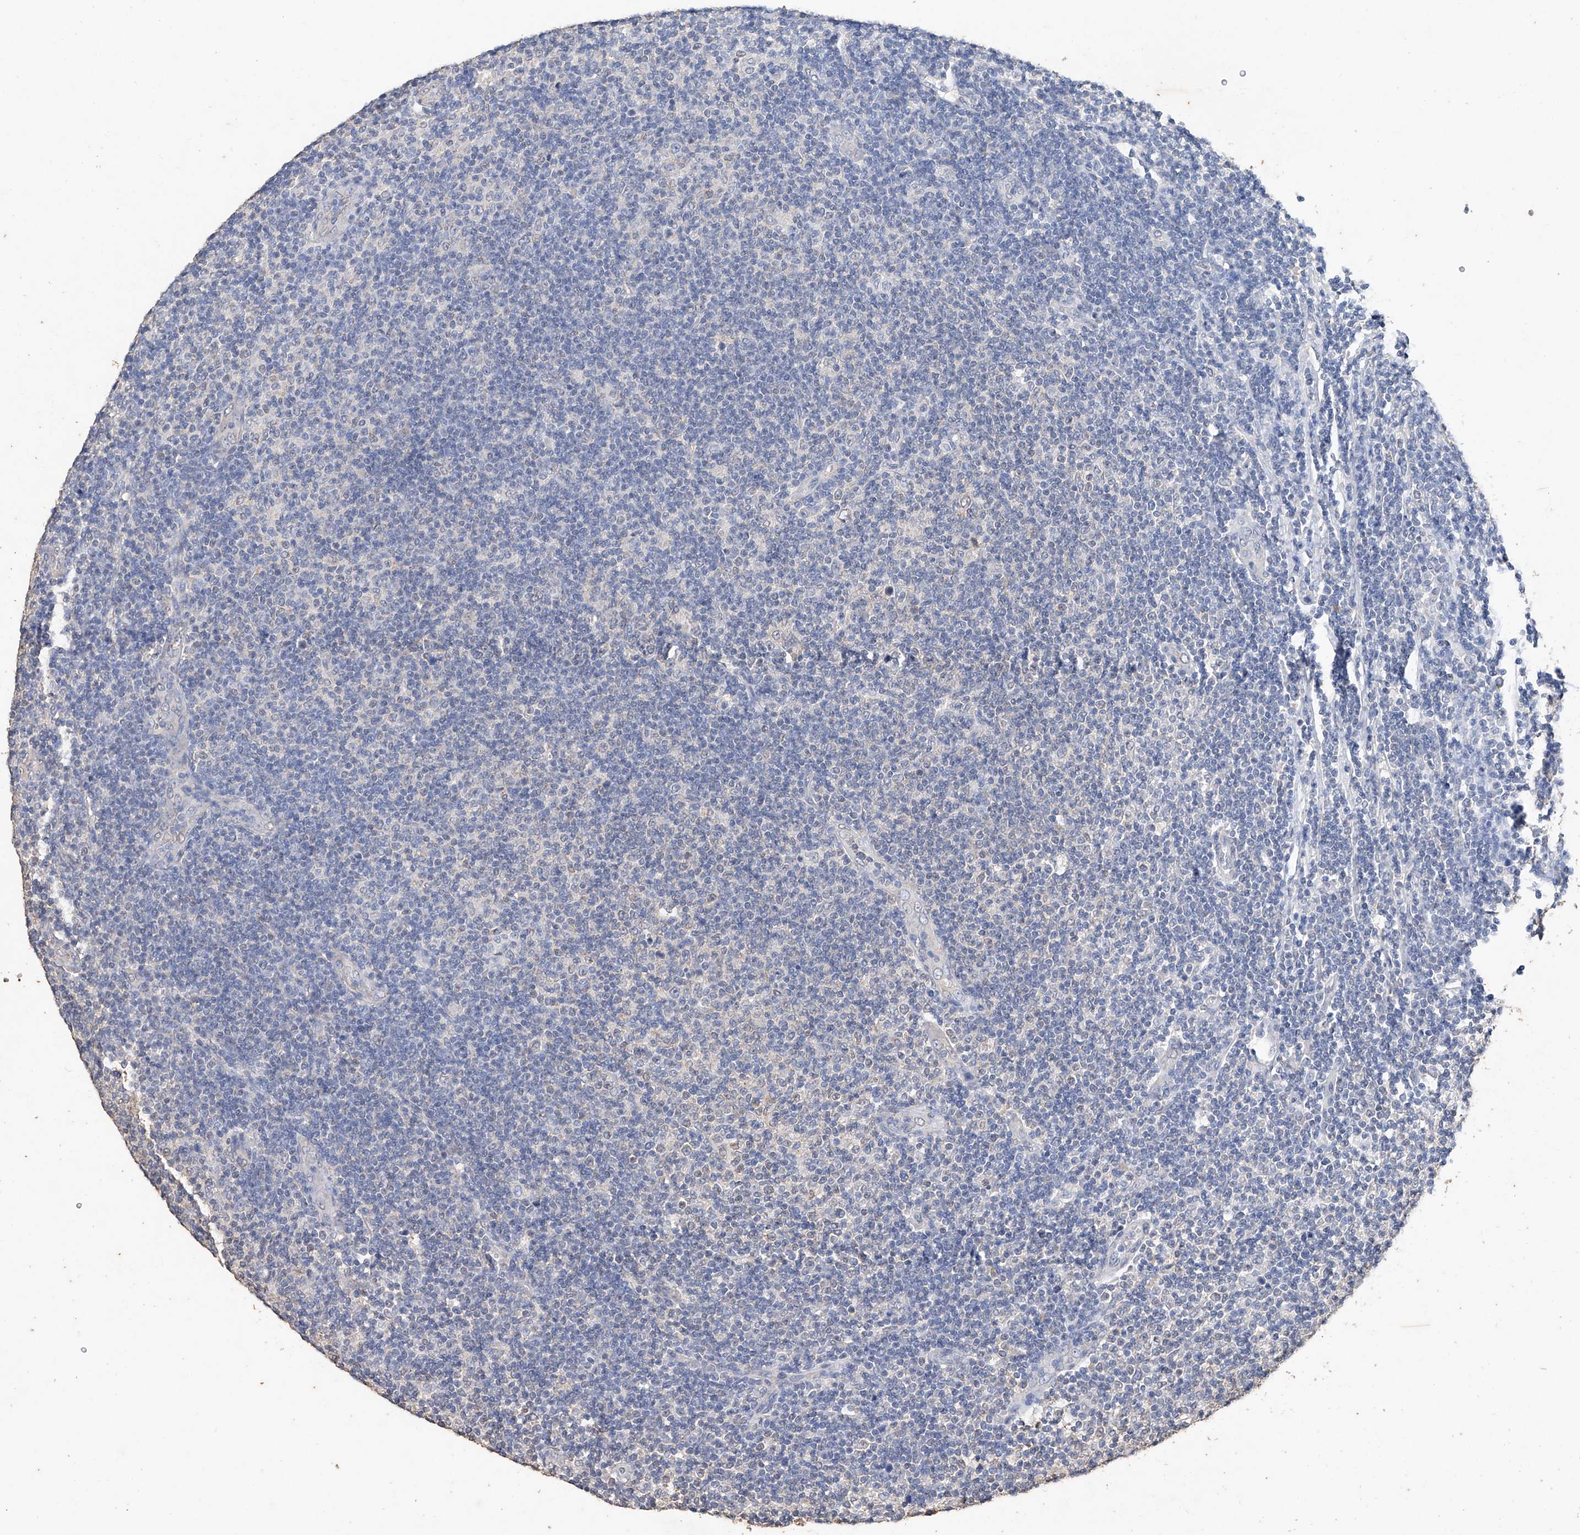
{"staining": {"intensity": "negative", "quantity": "none", "location": "none"}, "tissue": "lymphoma", "cell_type": "Tumor cells", "image_type": "cancer", "snomed": [{"axis": "morphology", "description": "Malignant lymphoma, non-Hodgkin's type, Low grade"}, {"axis": "topography", "description": "Lymph node"}], "caption": "Immunohistochemistry (IHC) image of lymphoma stained for a protein (brown), which shows no positivity in tumor cells.", "gene": "CERS4", "patient": {"sex": "male", "age": 83}}